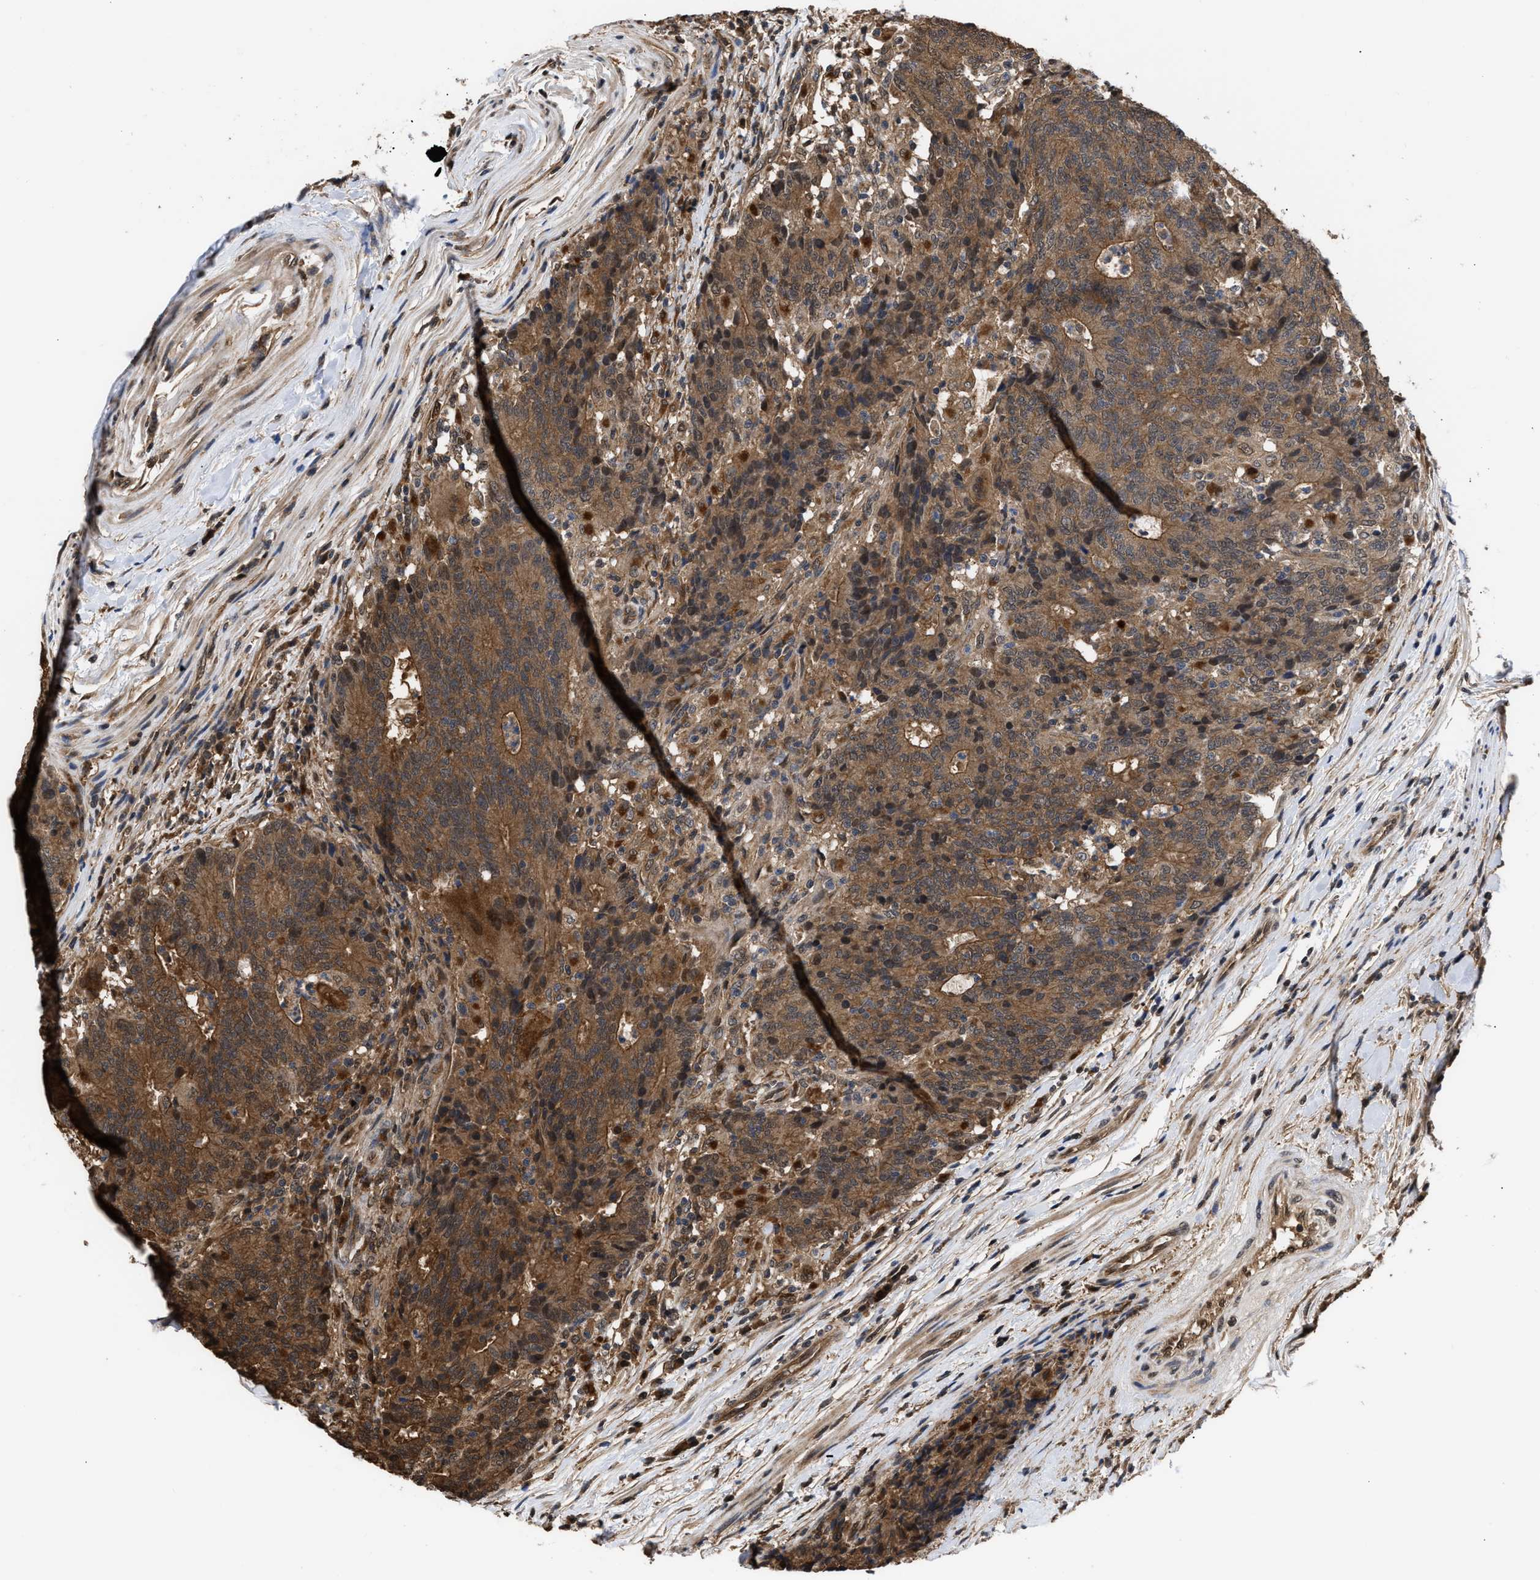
{"staining": {"intensity": "moderate", "quantity": ">75%", "location": "cytoplasmic/membranous,nuclear"}, "tissue": "colorectal cancer", "cell_type": "Tumor cells", "image_type": "cancer", "snomed": [{"axis": "morphology", "description": "Normal tissue, NOS"}, {"axis": "morphology", "description": "Adenocarcinoma, NOS"}, {"axis": "topography", "description": "Colon"}], "caption": "Tumor cells exhibit moderate cytoplasmic/membranous and nuclear positivity in approximately >75% of cells in colorectal adenocarcinoma.", "gene": "SCAI", "patient": {"sex": "female", "age": 75}}